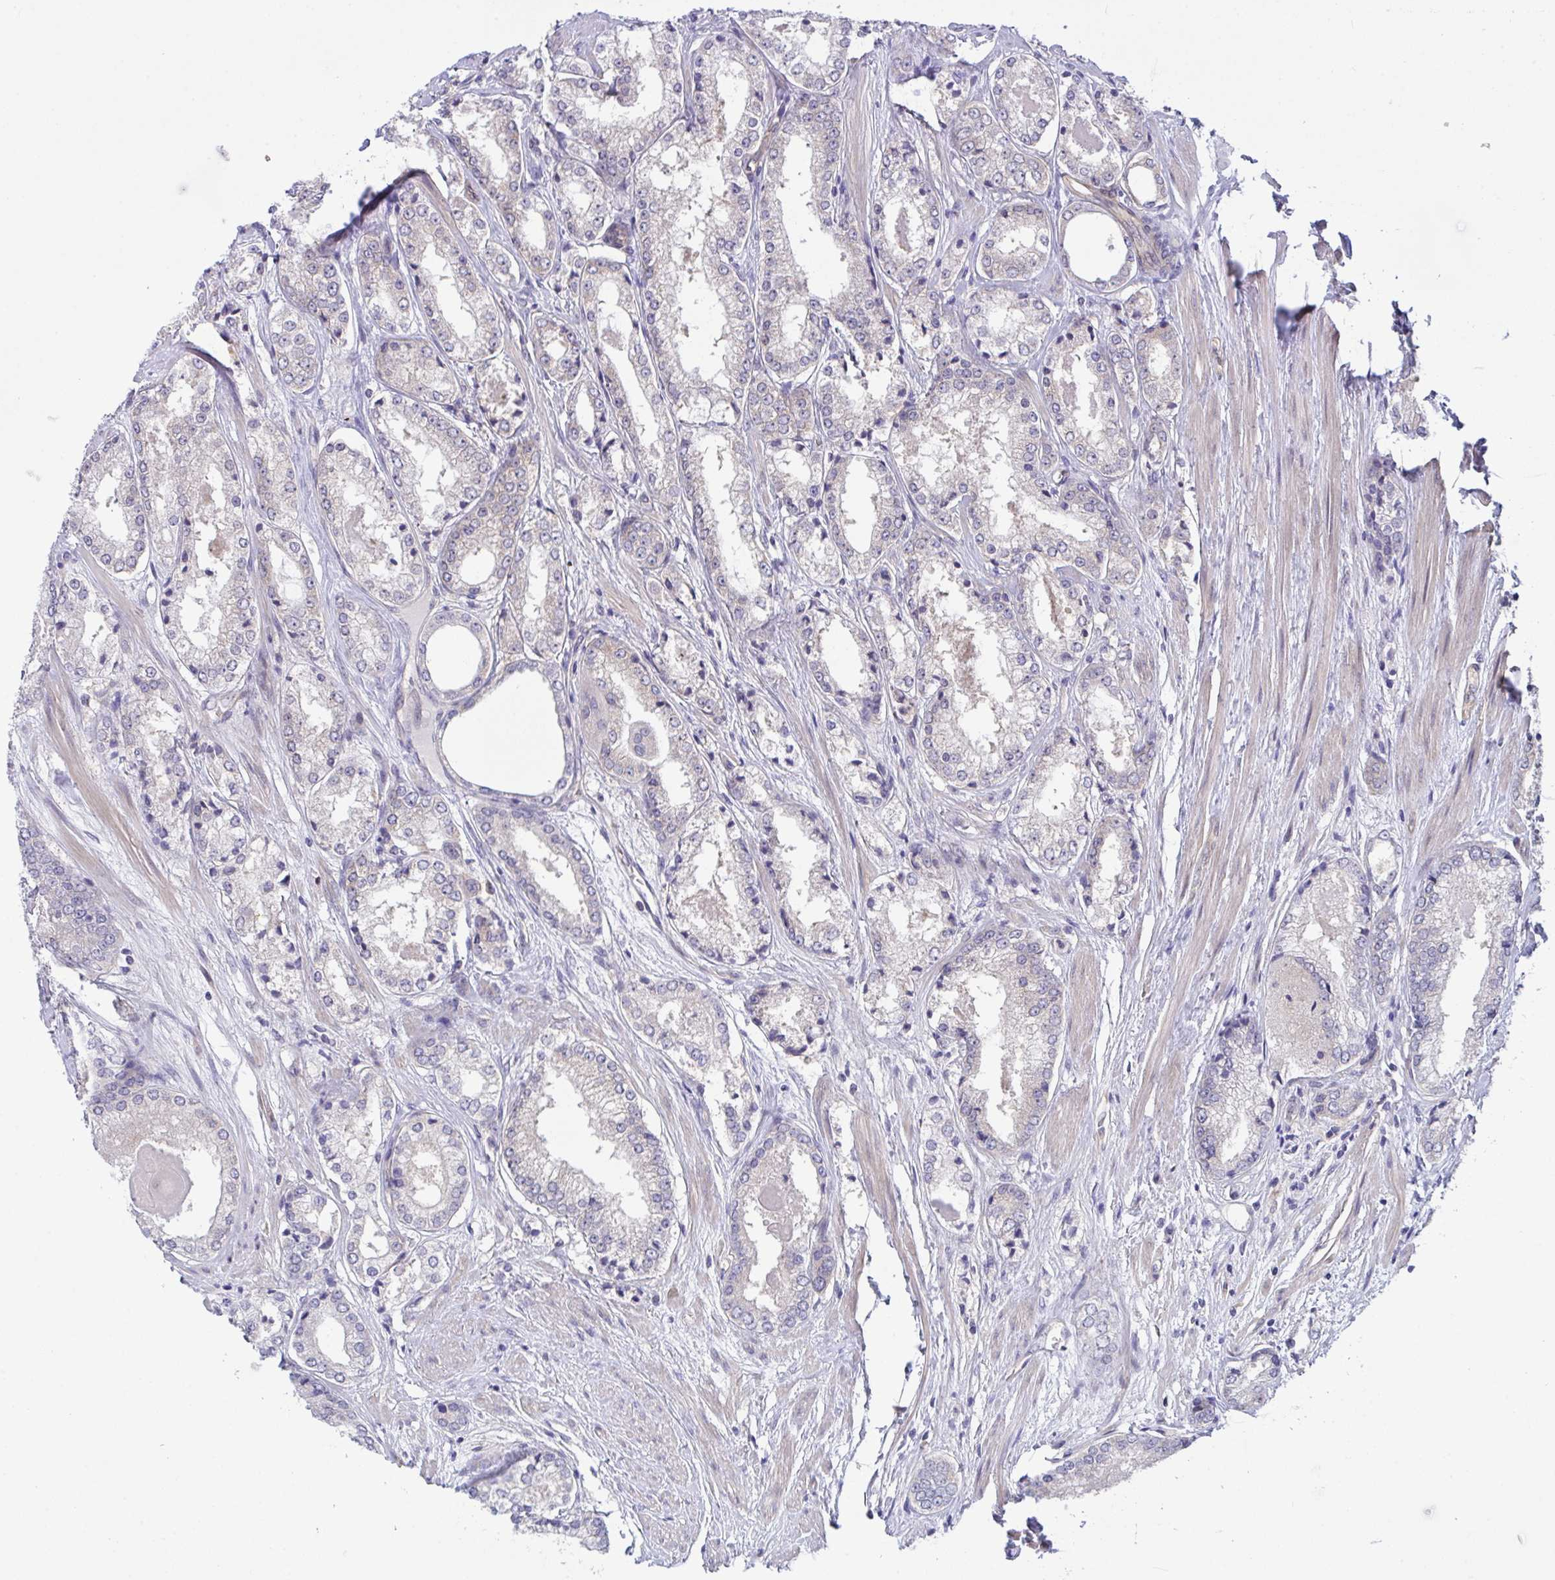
{"staining": {"intensity": "negative", "quantity": "none", "location": "none"}, "tissue": "prostate cancer", "cell_type": "Tumor cells", "image_type": "cancer", "snomed": [{"axis": "morphology", "description": "Adenocarcinoma, NOS"}, {"axis": "morphology", "description": "Adenocarcinoma, Low grade"}, {"axis": "topography", "description": "Prostate"}], "caption": "There is no significant positivity in tumor cells of prostate adenocarcinoma (low-grade).", "gene": "RHOXF1", "patient": {"sex": "male", "age": 68}}